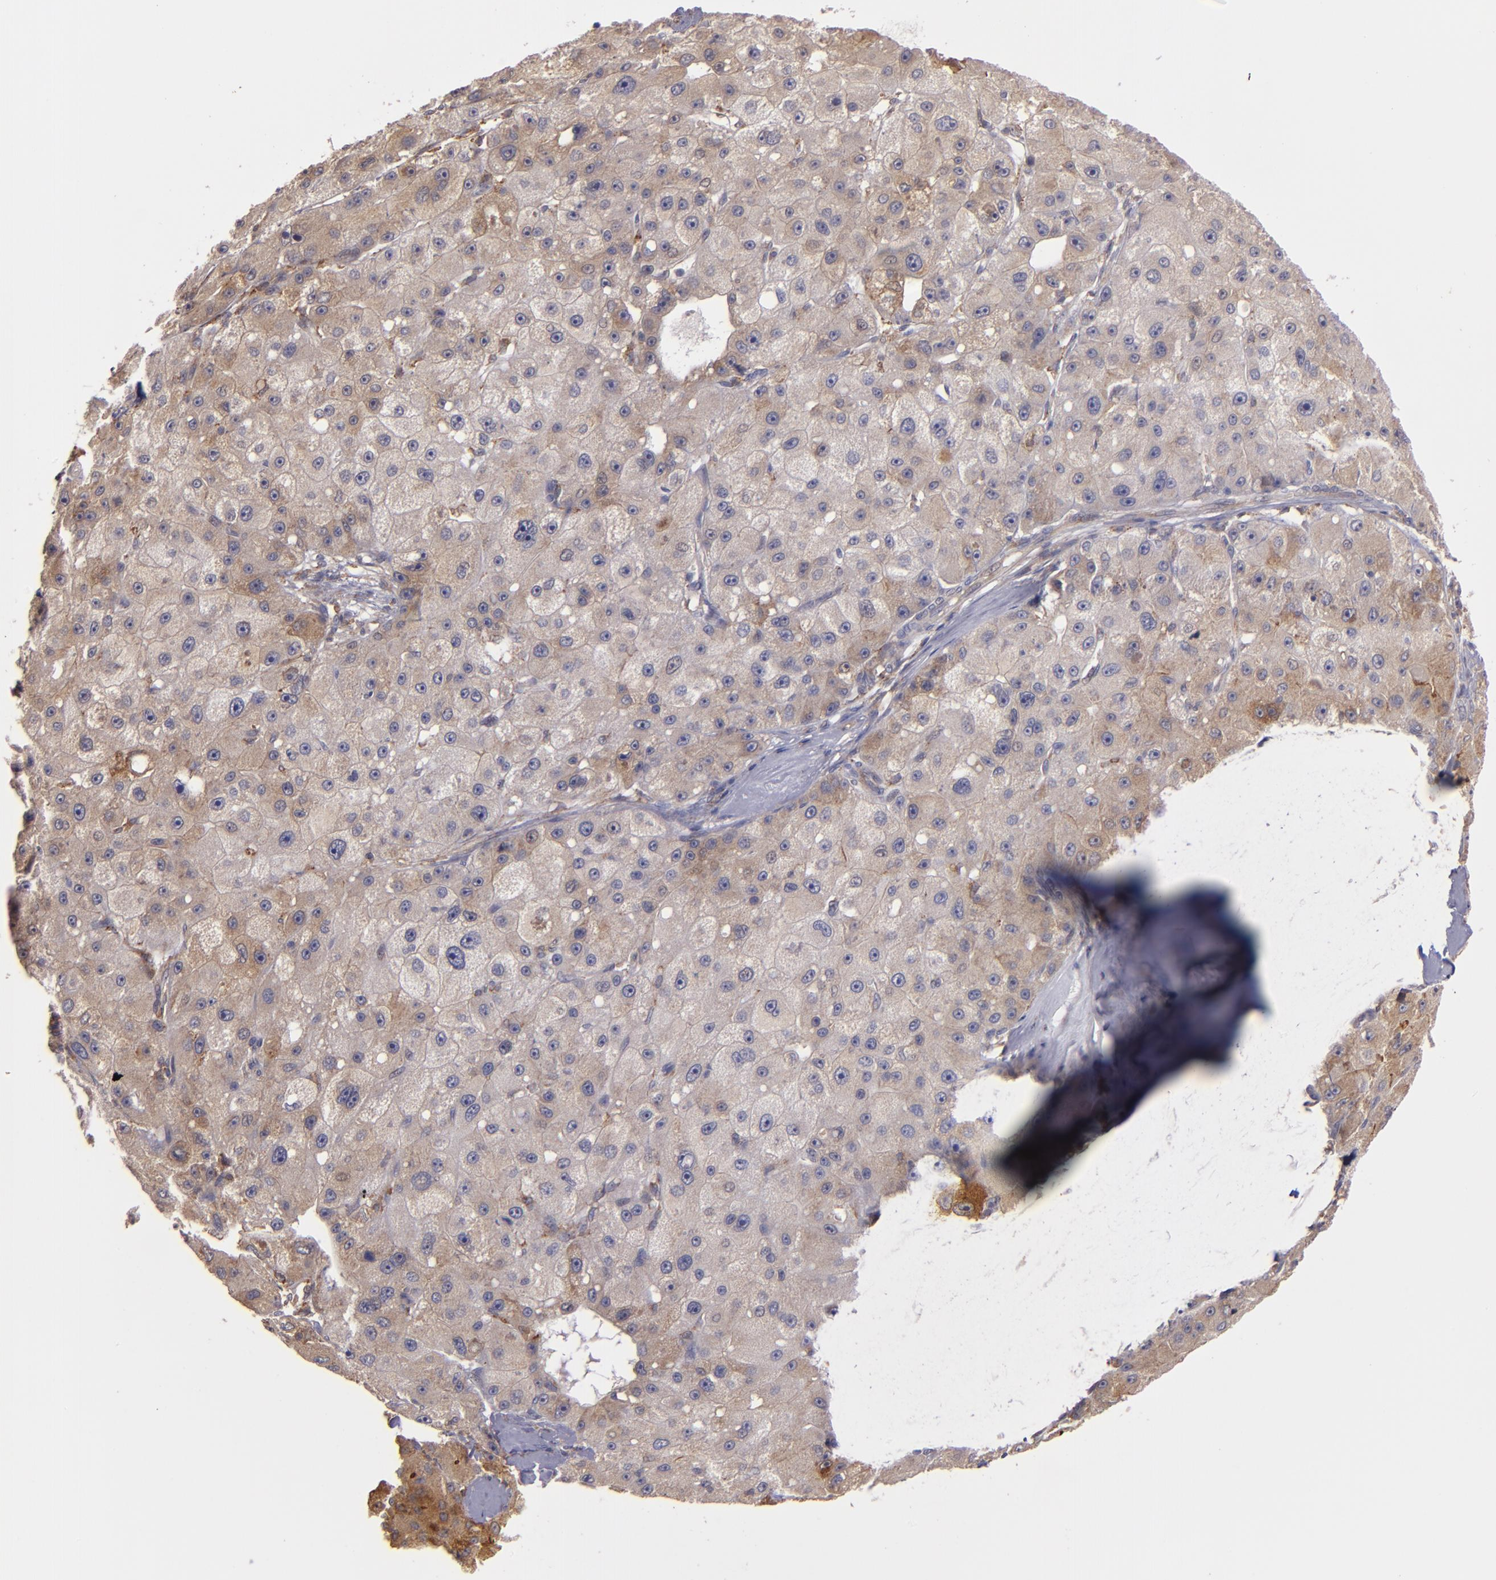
{"staining": {"intensity": "moderate", "quantity": ">75%", "location": "cytoplasmic/membranous"}, "tissue": "liver cancer", "cell_type": "Tumor cells", "image_type": "cancer", "snomed": [{"axis": "morphology", "description": "Carcinoma, Hepatocellular, NOS"}, {"axis": "topography", "description": "Liver"}], "caption": "The photomicrograph demonstrates immunohistochemical staining of liver hepatocellular carcinoma. There is moderate cytoplasmic/membranous staining is identified in about >75% of tumor cells. Using DAB (3,3'-diaminobenzidine) (brown) and hematoxylin (blue) stains, captured at high magnification using brightfield microscopy.", "gene": "IFIH1", "patient": {"sex": "male", "age": 80}}